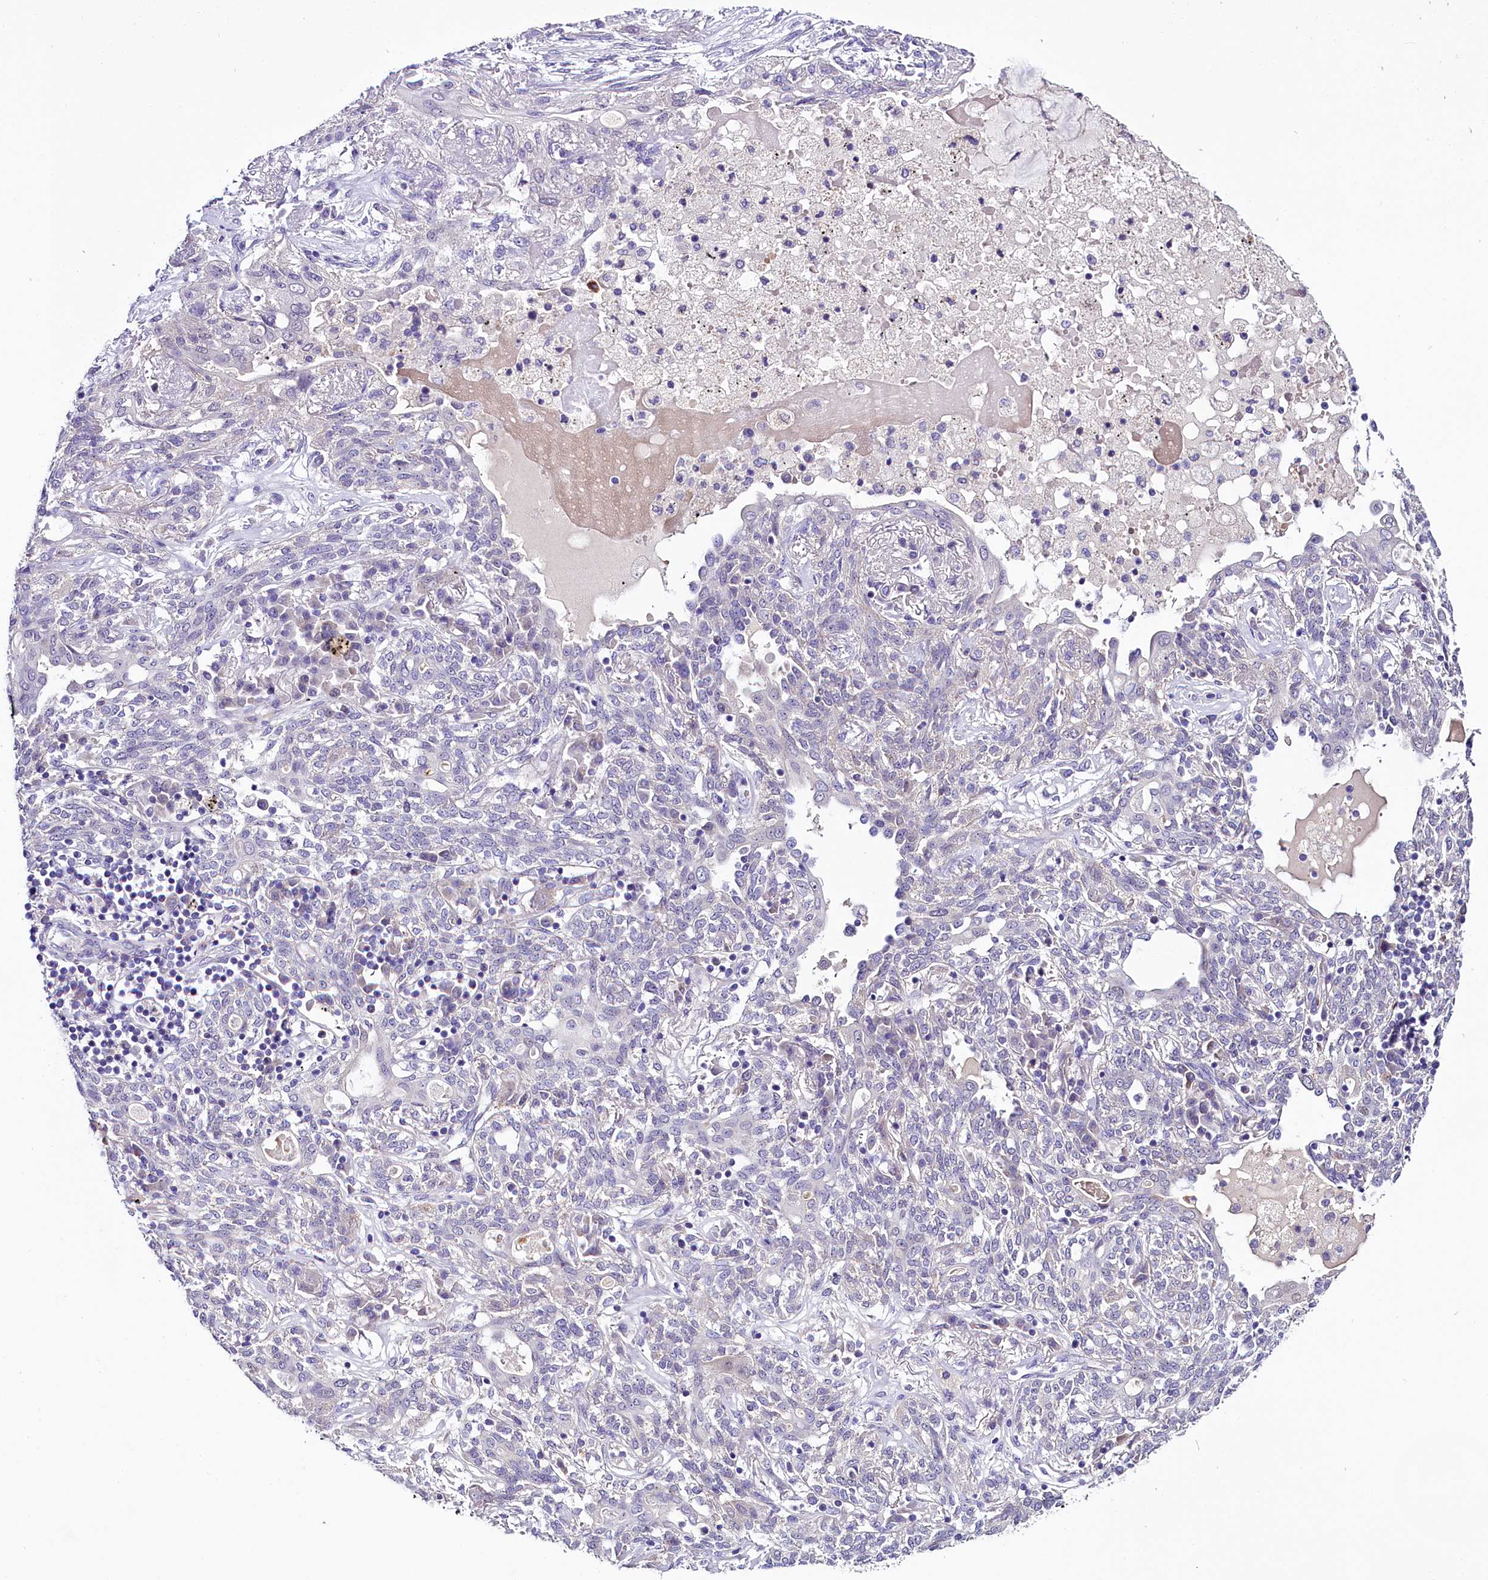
{"staining": {"intensity": "negative", "quantity": "none", "location": "none"}, "tissue": "lung cancer", "cell_type": "Tumor cells", "image_type": "cancer", "snomed": [{"axis": "morphology", "description": "Squamous cell carcinoma, NOS"}, {"axis": "topography", "description": "Lung"}], "caption": "There is no significant staining in tumor cells of lung squamous cell carcinoma.", "gene": "C9orf40", "patient": {"sex": "female", "age": 70}}